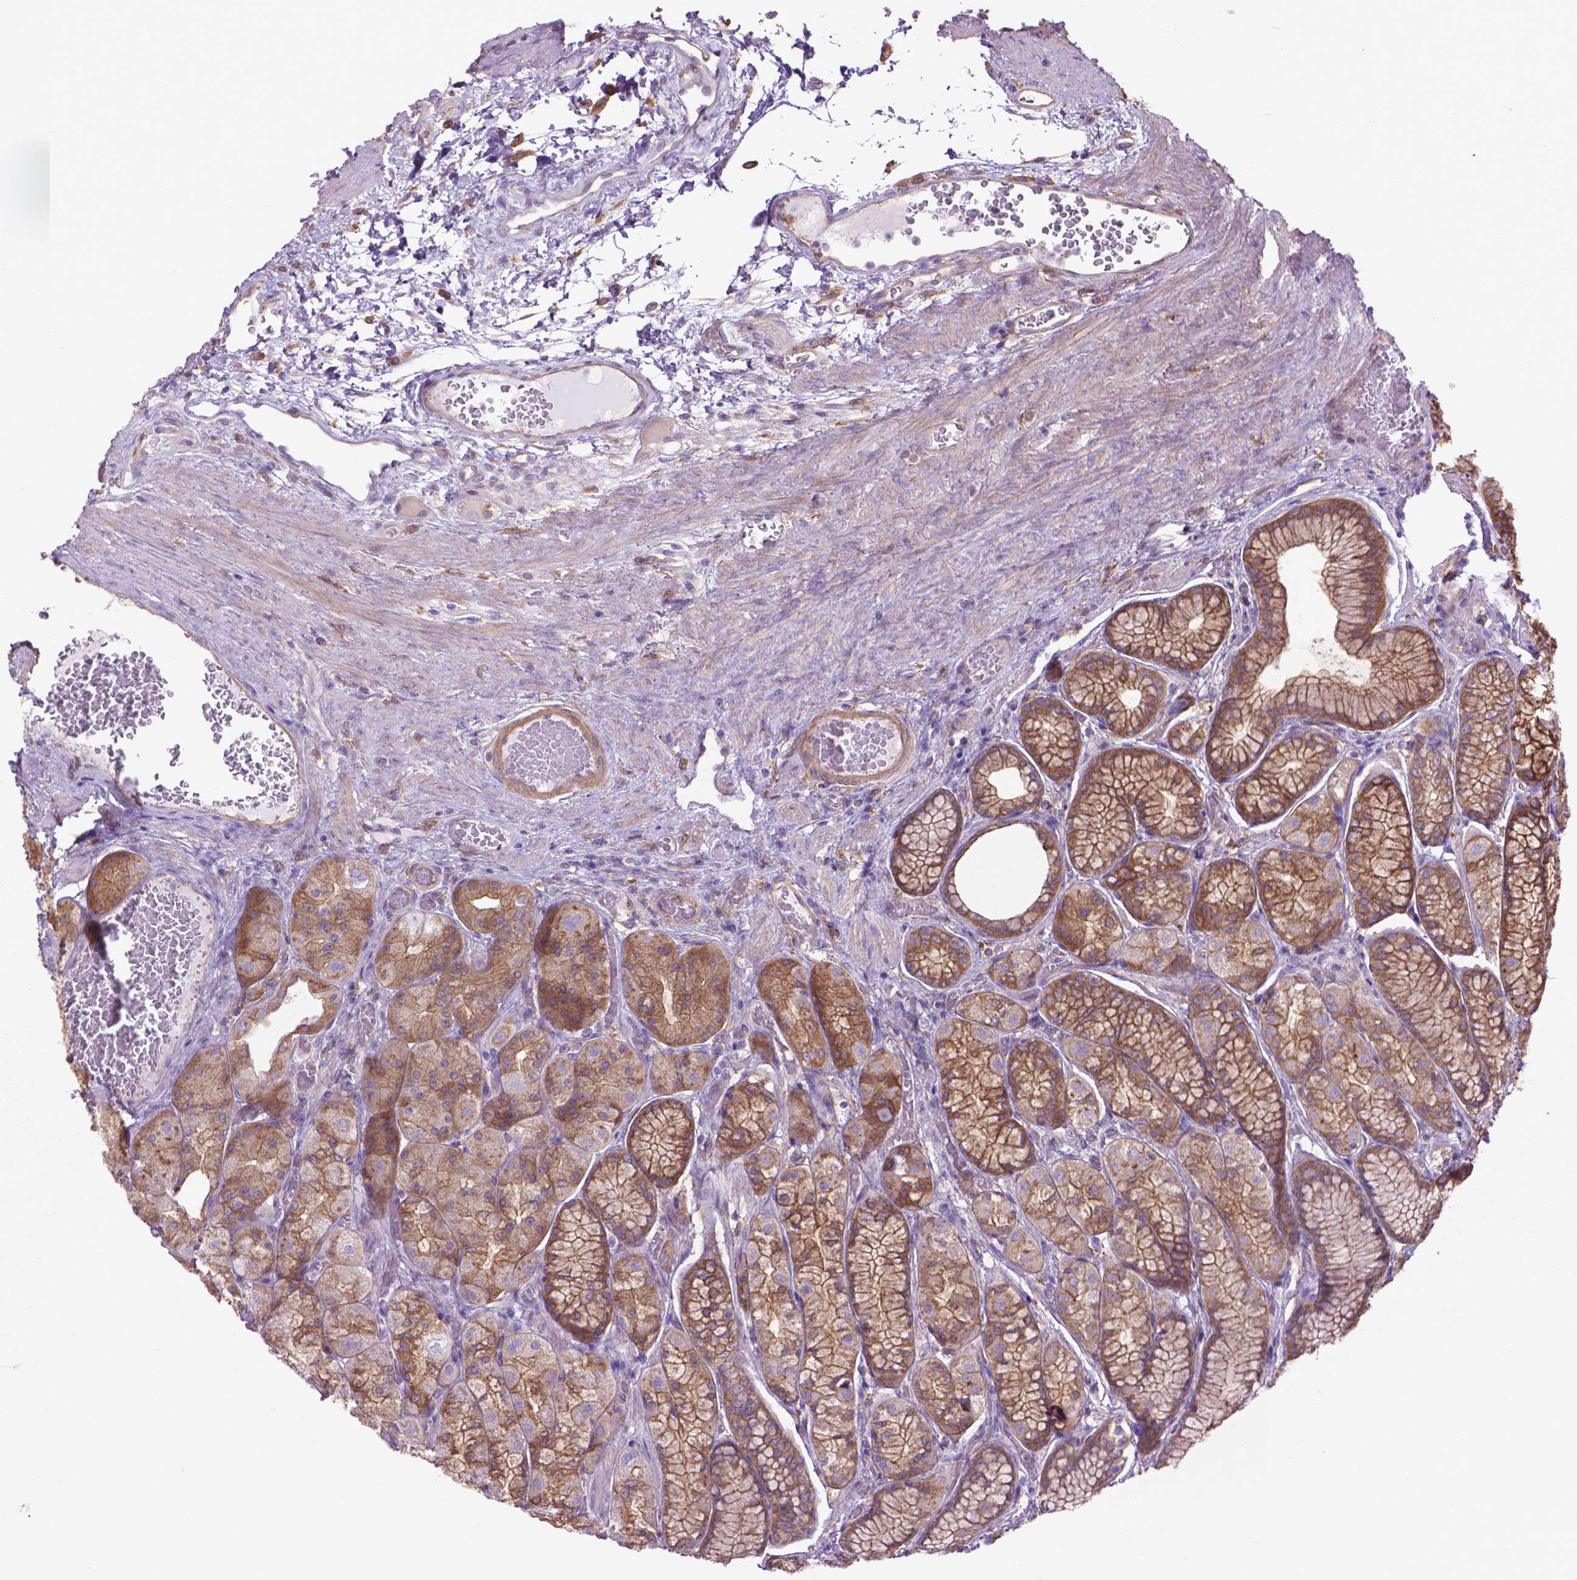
{"staining": {"intensity": "moderate", "quantity": ">75%", "location": "cytoplasmic/membranous"}, "tissue": "stomach", "cell_type": "Glandular cells", "image_type": "normal", "snomed": [{"axis": "morphology", "description": "Normal tissue, NOS"}, {"axis": "morphology", "description": "Adenocarcinoma, NOS"}, {"axis": "morphology", "description": "Adenocarcinoma, High grade"}, {"axis": "topography", "description": "Stomach, upper"}, {"axis": "topography", "description": "Stomach"}], "caption": "Stomach stained for a protein shows moderate cytoplasmic/membranous positivity in glandular cells. (Brightfield microscopy of DAB IHC at high magnification).", "gene": "CORO1B", "patient": {"sex": "female", "age": 65}}